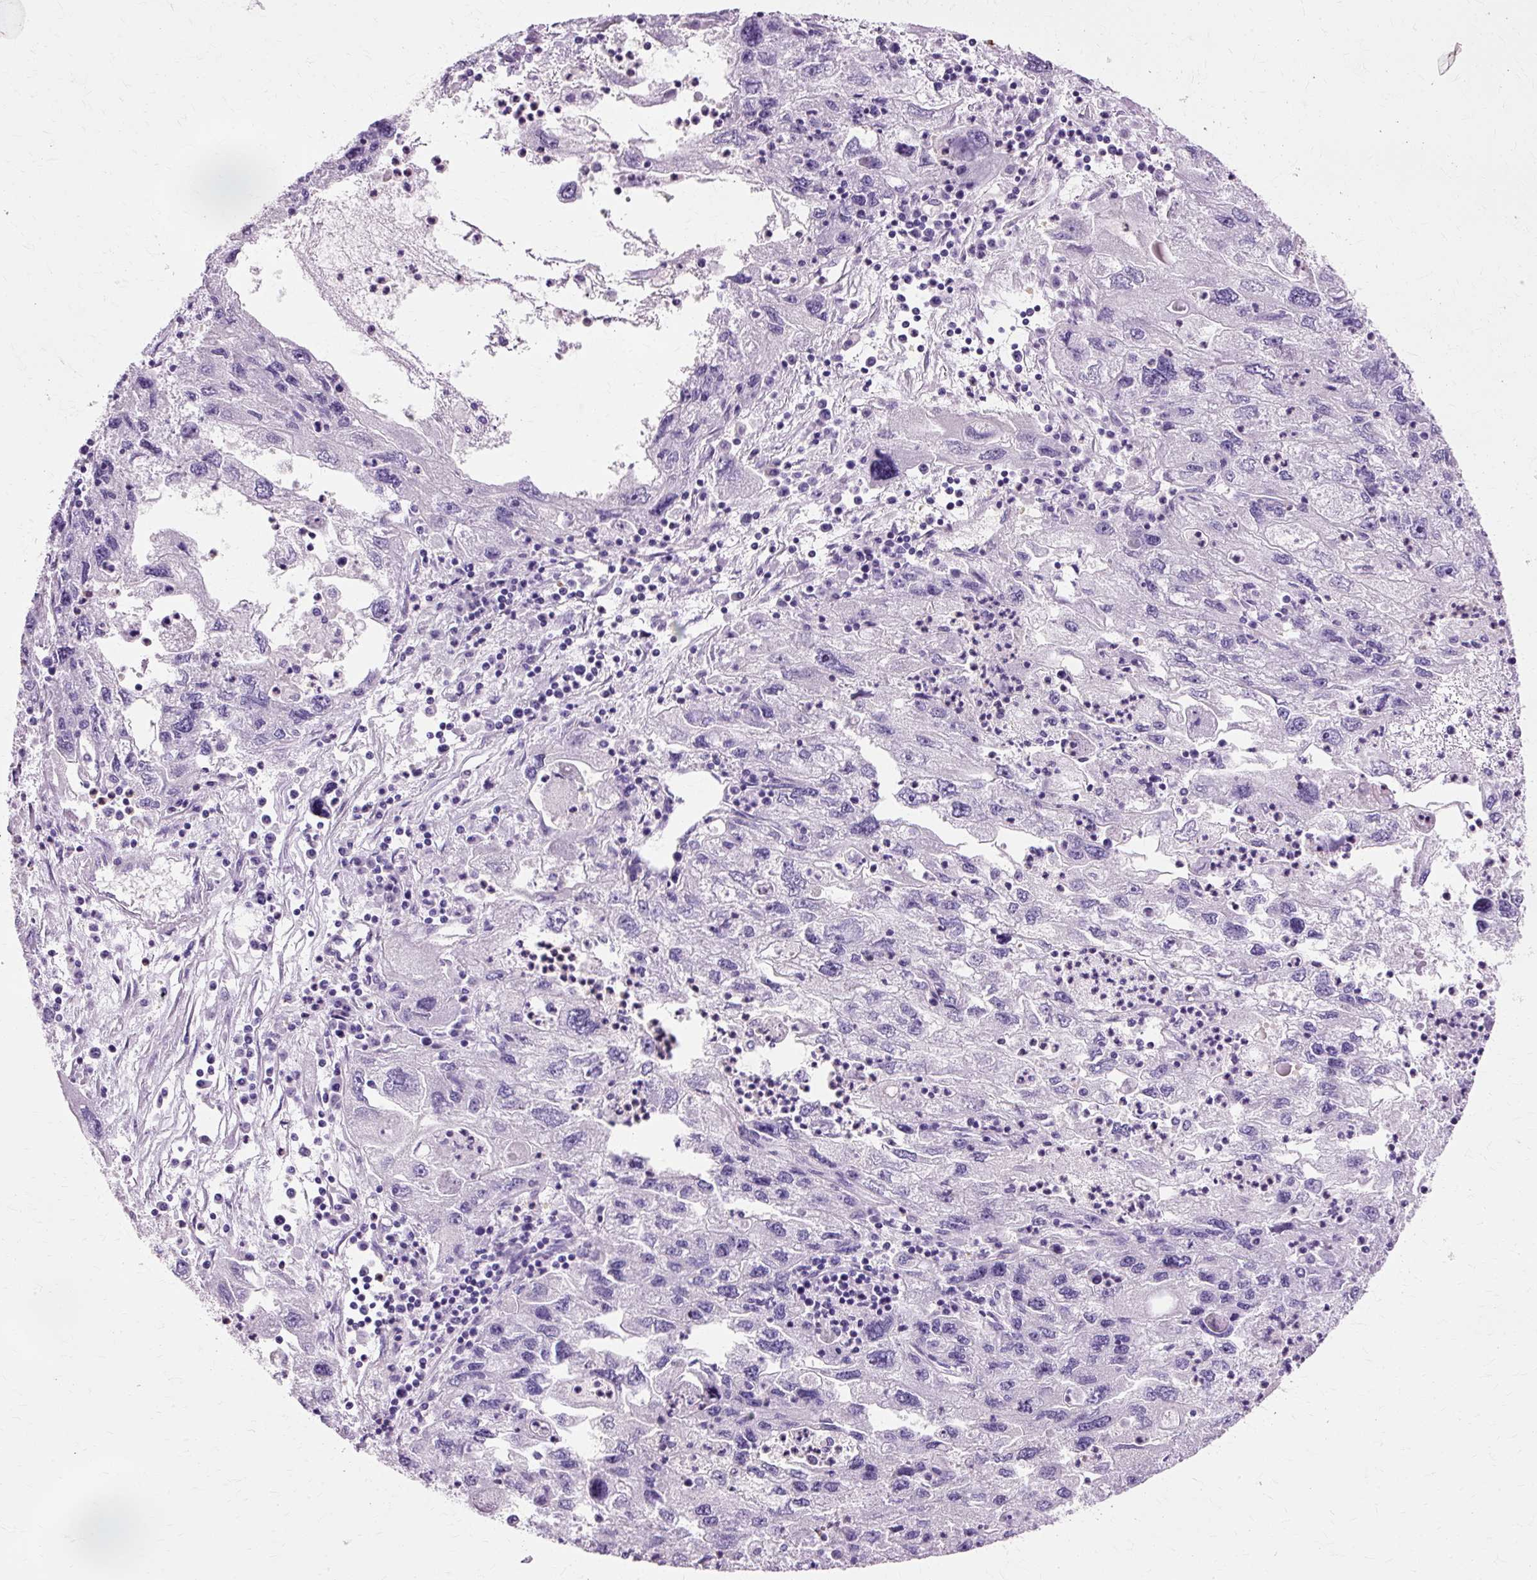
{"staining": {"intensity": "negative", "quantity": "none", "location": "none"}, "tissue": "endometrial cancer", "cell_type": "Tumor cells", "image_type": "cancer", "snomed": [{"axis": "morphology", "description": "Adenocarcinoma, NOS"}, {"axis": "topography", "description": "Endometrium"}], "caption": "Immunohistochemical staining of adenocarcinoma (endometrial) exhibits no significant positivity in tumor cells. (DAB immunohistochemistry (IHC) with hematoxylin counter stain).", "gene": "VN1R2", "patient": {"sex": "female", "age": 49}}